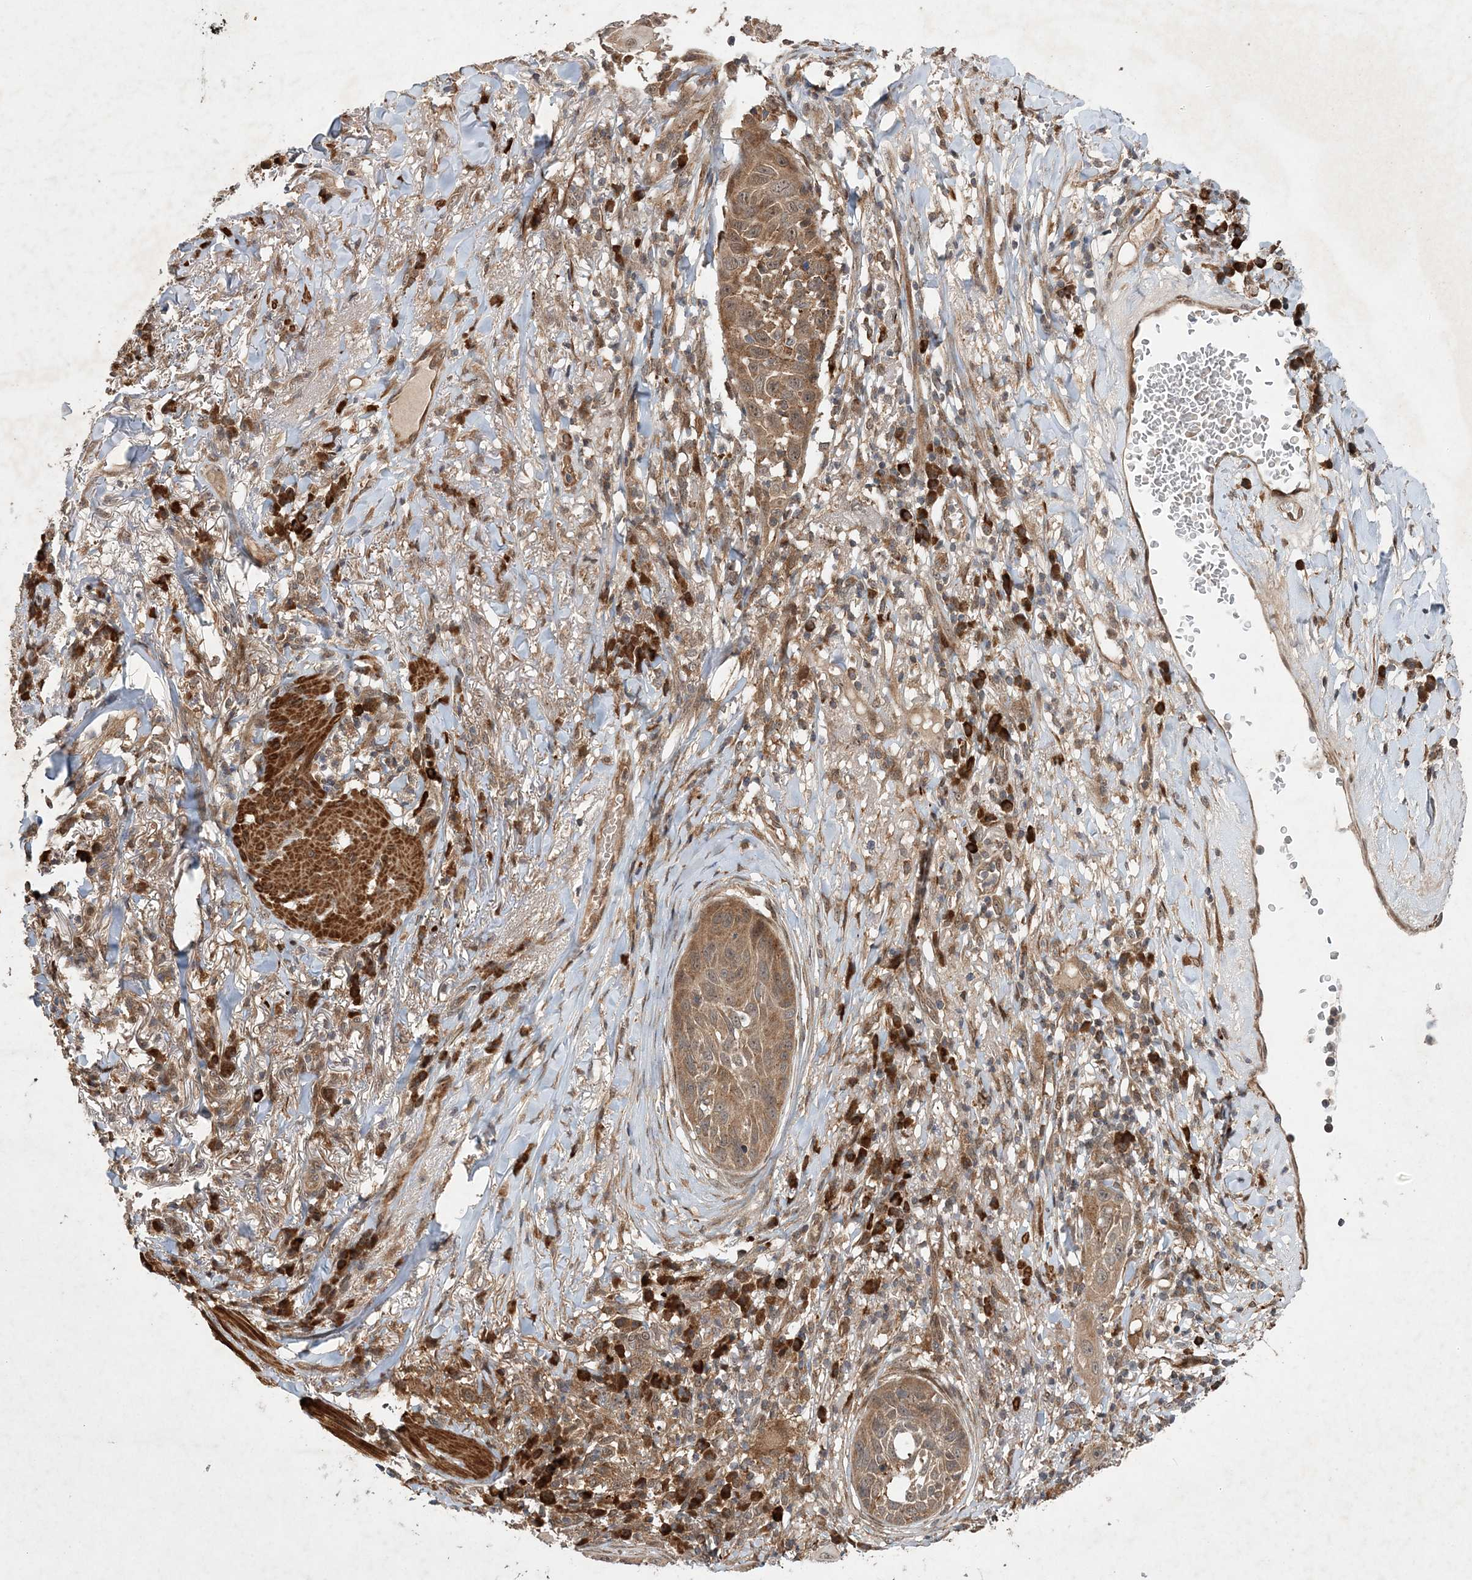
{"staining": {"intensity": "moderate", "quantity": ">75%", "location": "cytoplasmic/membranous"}, "tissue": "skin cancer", "cell_type": "Tumor cells", "image_type": "cancer", "snomed": [{"axis": "morphology", "description": "Squamous cell carcinoma, NOS"}, {"axis": "topography", "description": "Skin"}], "caption": "A histopathology image of human skin cancer stained for a protein shows moderate cytoplasmic/membranous brown staining in tumor cells.", "gene": "UBTD2", "patient": {"sex": "female", "age": 44}}